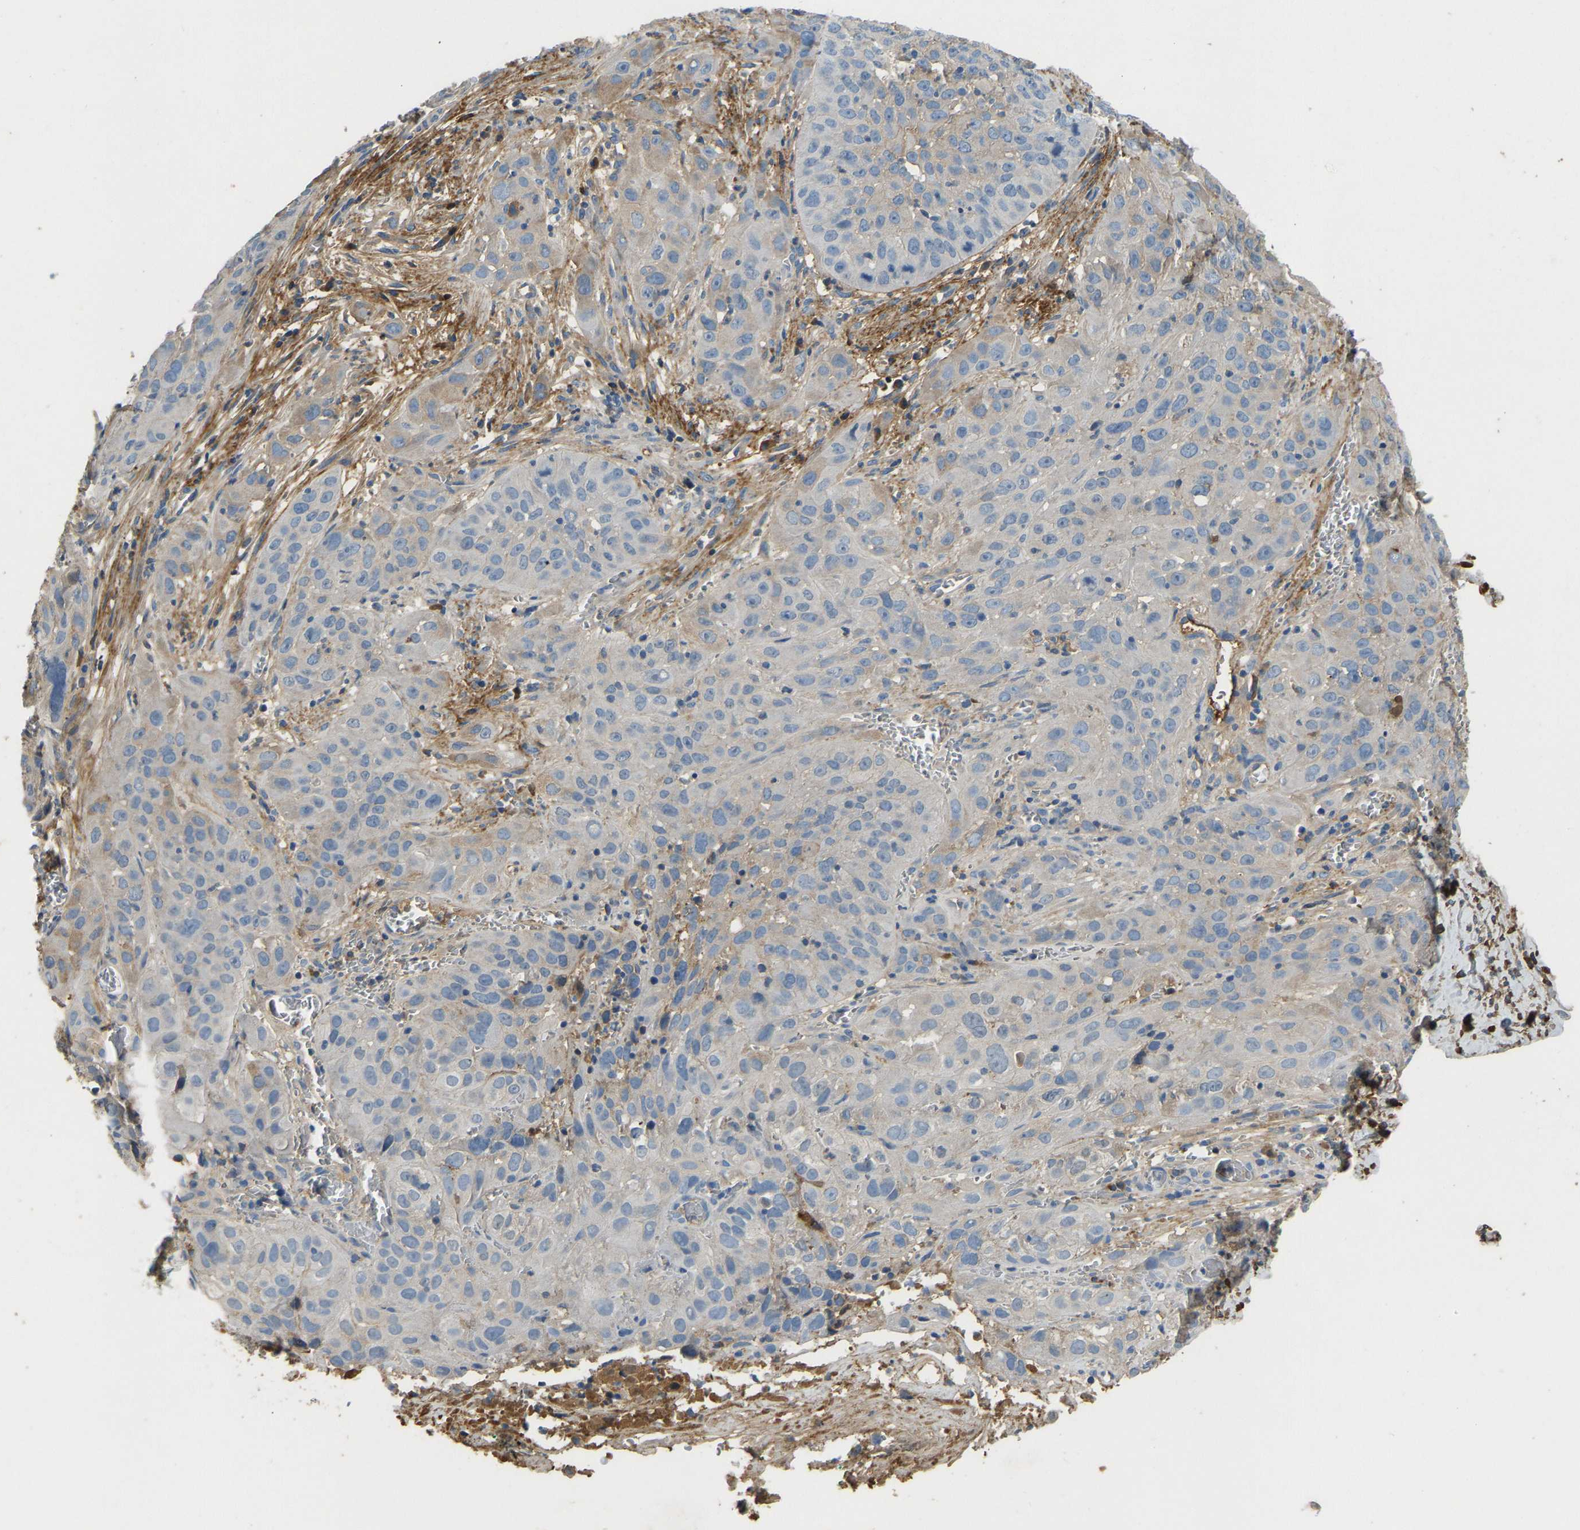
{"staining": {"intensity": "weak", "quantity": "<25%", "location": "cytoplasmic/membranous"}, "tissue": "cervical cancer", "cell_type": "Tumor cells", "image_type": "cancer", "snomed": [{"axis": "morphology", "description": "Squamous cell carcinoma, NOS"}, {"axis": "topography", "description": "Cervix"}], "caption": "This is a micrograph of immunohistochemistry (IHC) staining of cervical cancer (squamous cell carcinoma), which shows no staining in tumor cells. The staining is performed using DAB (3,3'-diaminobenzidine) brown chromogen with nuclei counter-stained in using hematoxylin.", "gene": "STC1", "patient": {"sex": "female", "age": 32}}